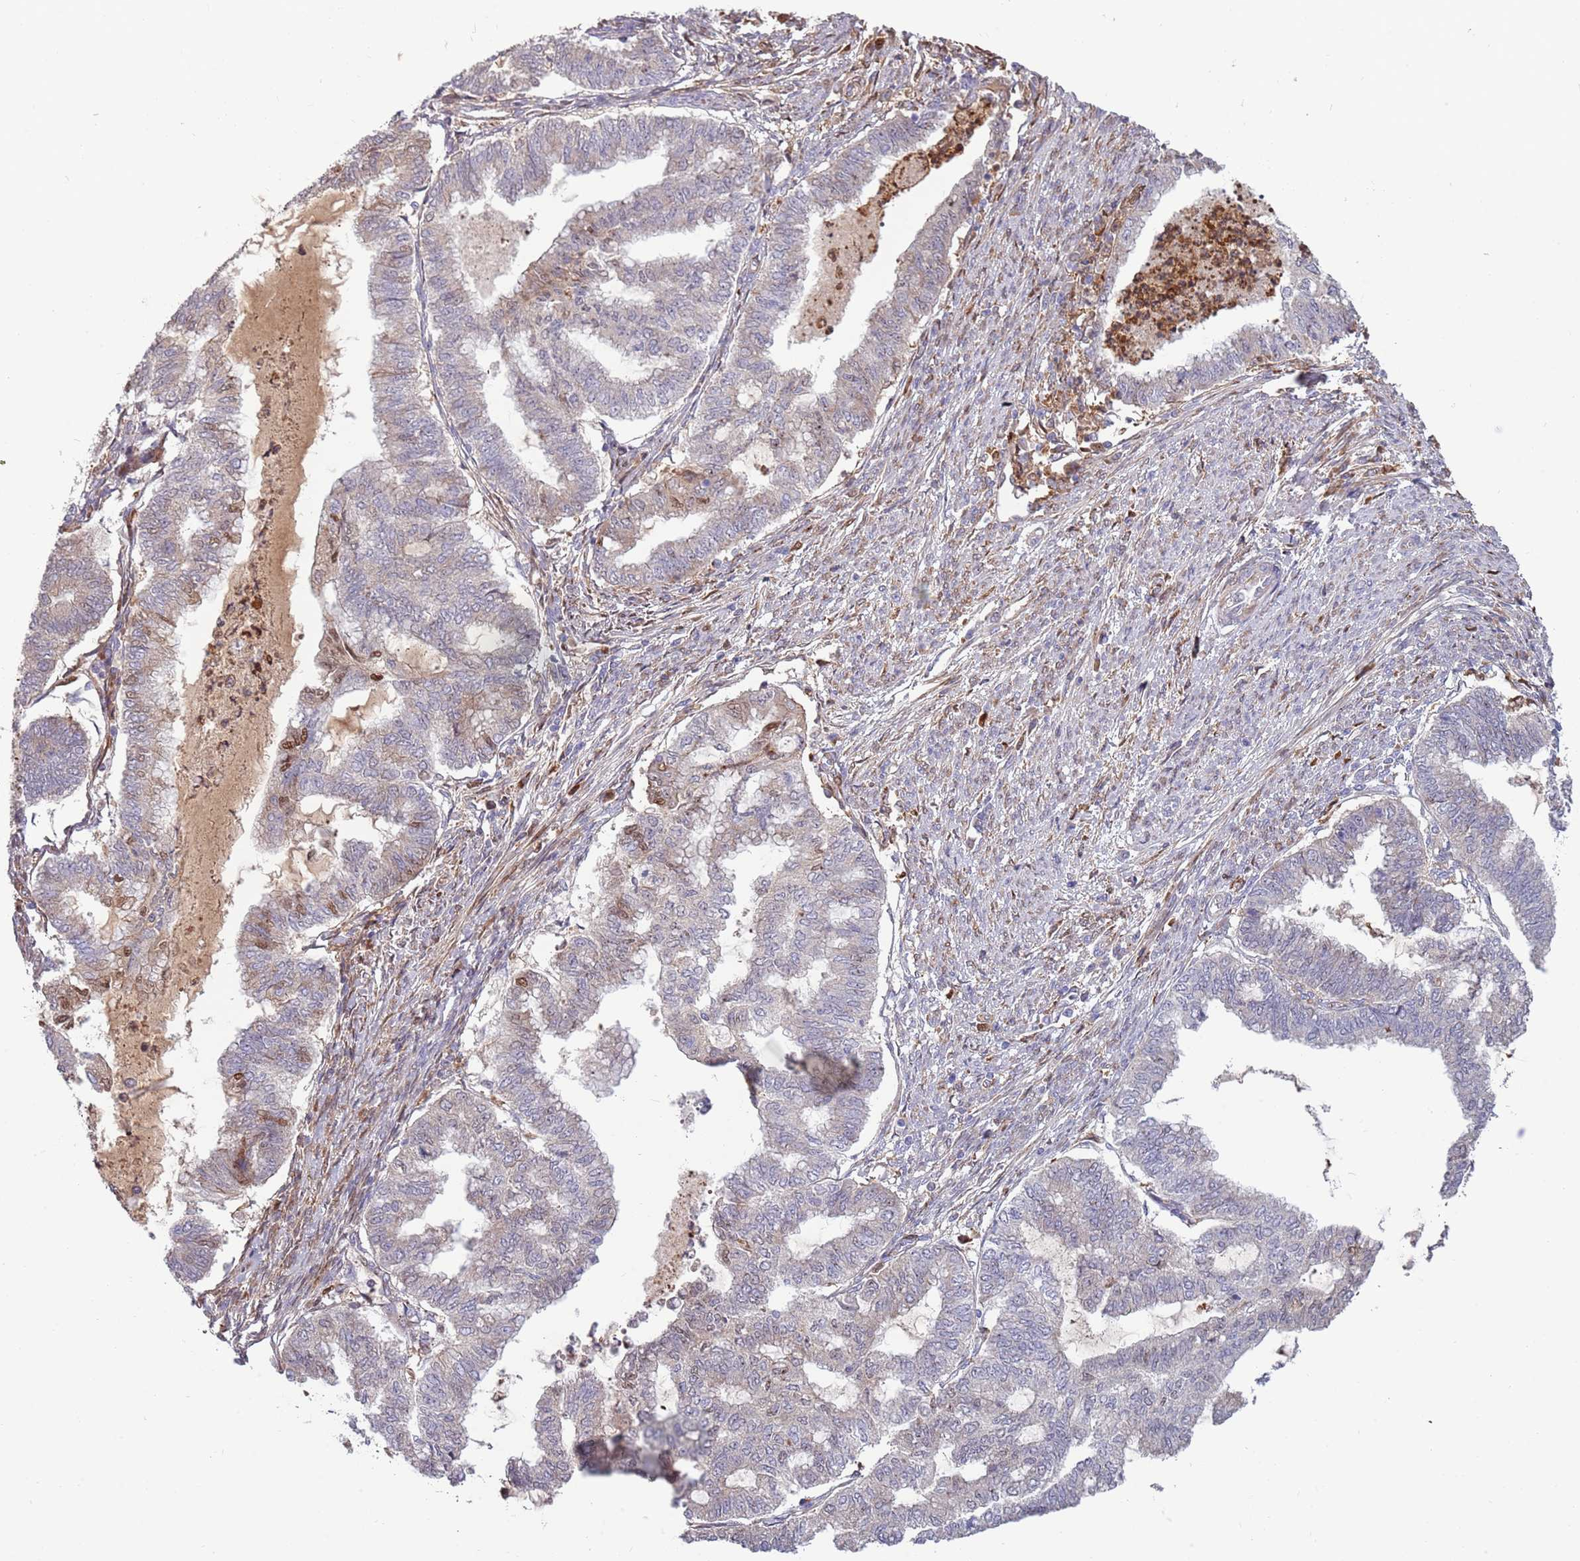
{"staining": {"intensity": "moderate", "quantity": "<25%", "location": "nuclear"}, "tissue": "endometrial cancer", "cell_type": "Tumor cells", "image_type": "cancer", "snomed": [{"axis": "morphology", "description": "Adenocarcinoma, NOS"}, {"axis": "topography", "description": "Endometrium"}], "caption": "Moderate nuclear staining is present in approximately <25% of tumor cells in endometrial cancer (adenocarcinoma).", "gene": "NADK", "patient": {"sex": "female", "age": 79}}